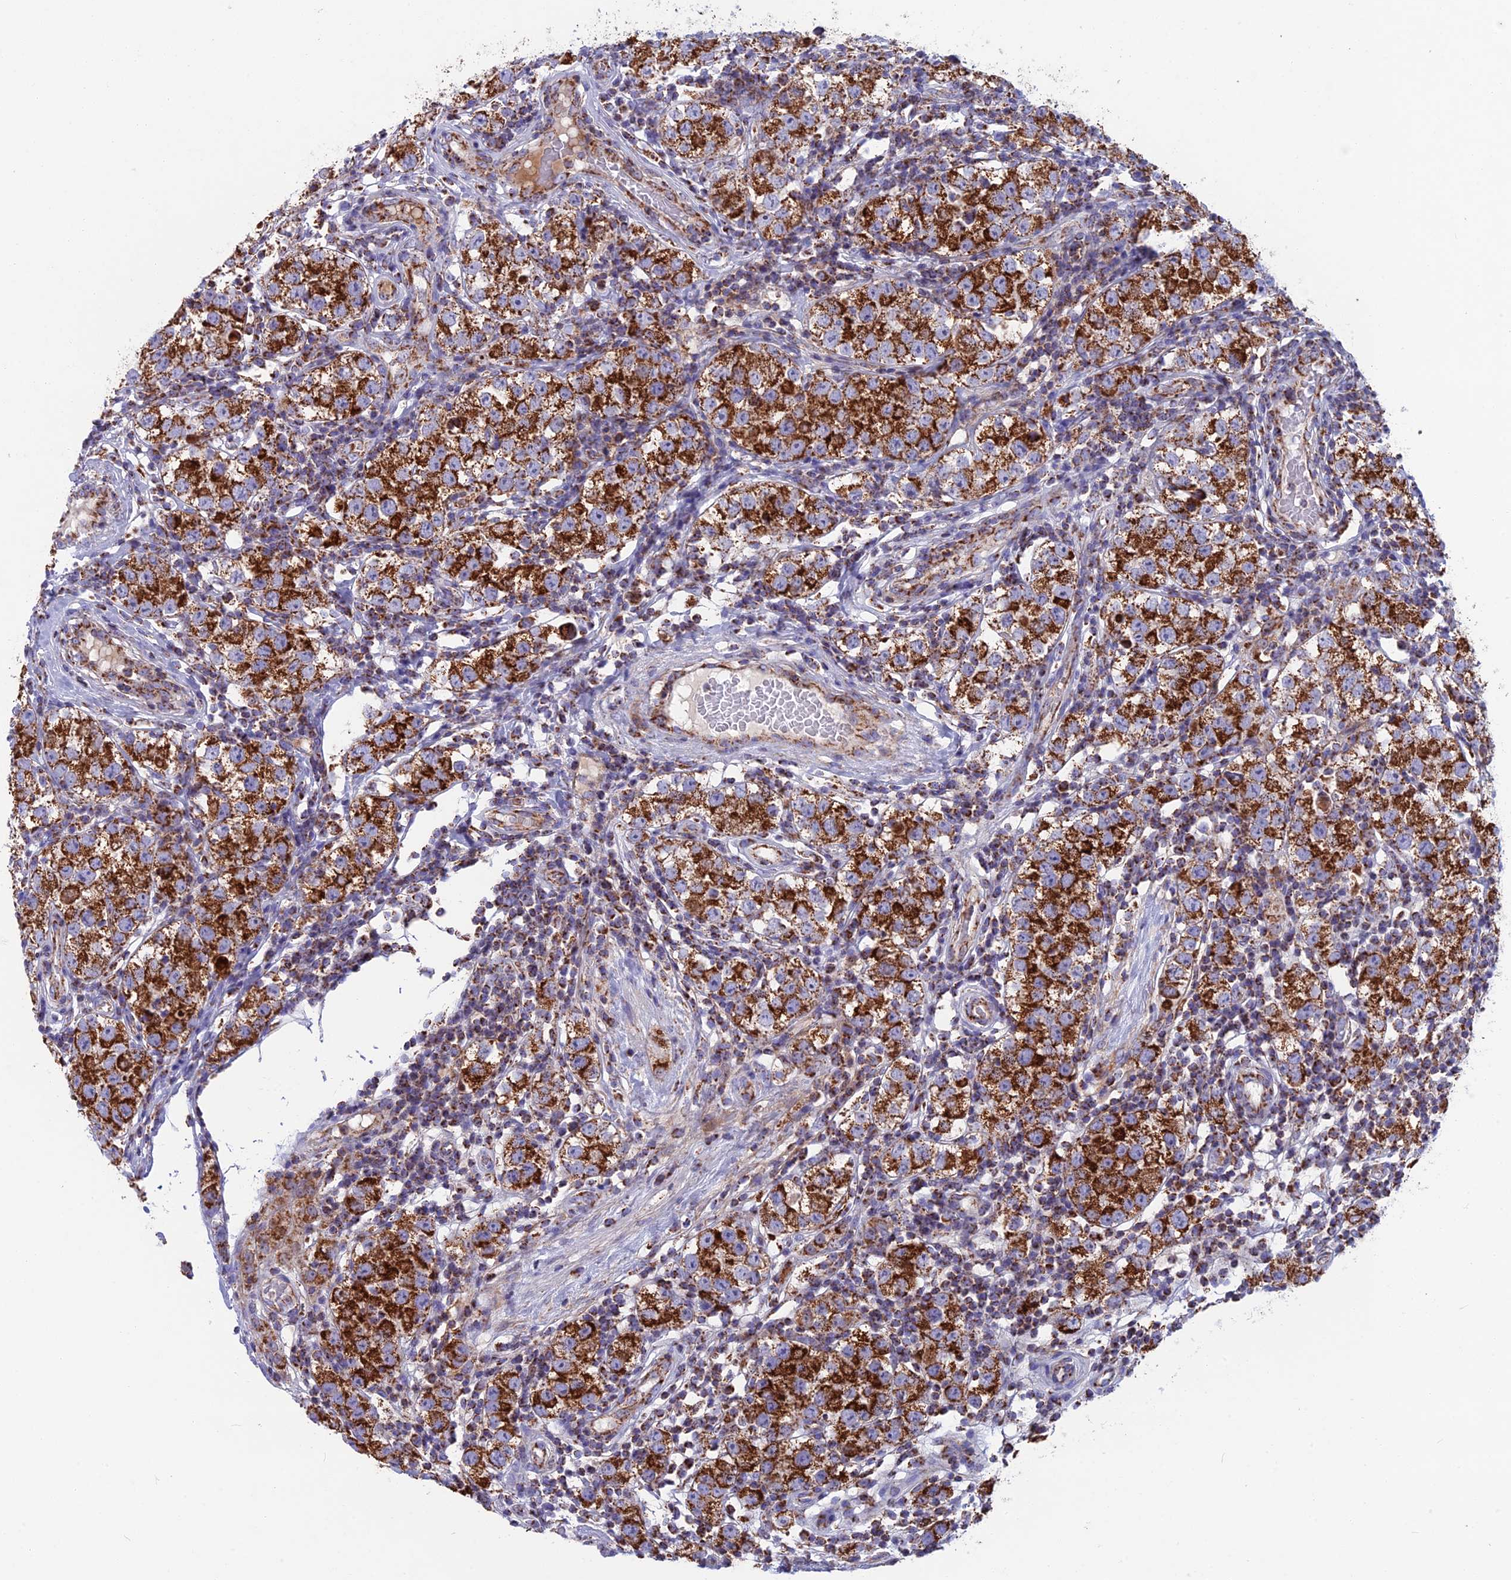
{"staining": {"intensity": "strong", "quantity": ">75%", "location": "cytoplasmic/membranous"}, "tissue": "testis cancer", "cell_type": "Tumor cells", "image_type": "cancer", "snomed": [{"axis": "morphology", "description": "Seminoma, NOS"}, {"axis": "topography", "description": "Testis"}], "caption": "Immunohistochemical staining of testis cancer (seminoma) exhibits strong cytoplasmic/membranous protein positivity in approximately >75% of tumor cells. (DAB (3,3'-diaminobenzidine) IHC, brown staining for protein, blue staining for nuclei).", "gene": "CS", "patient": {"sex": "male", "age": 34}}